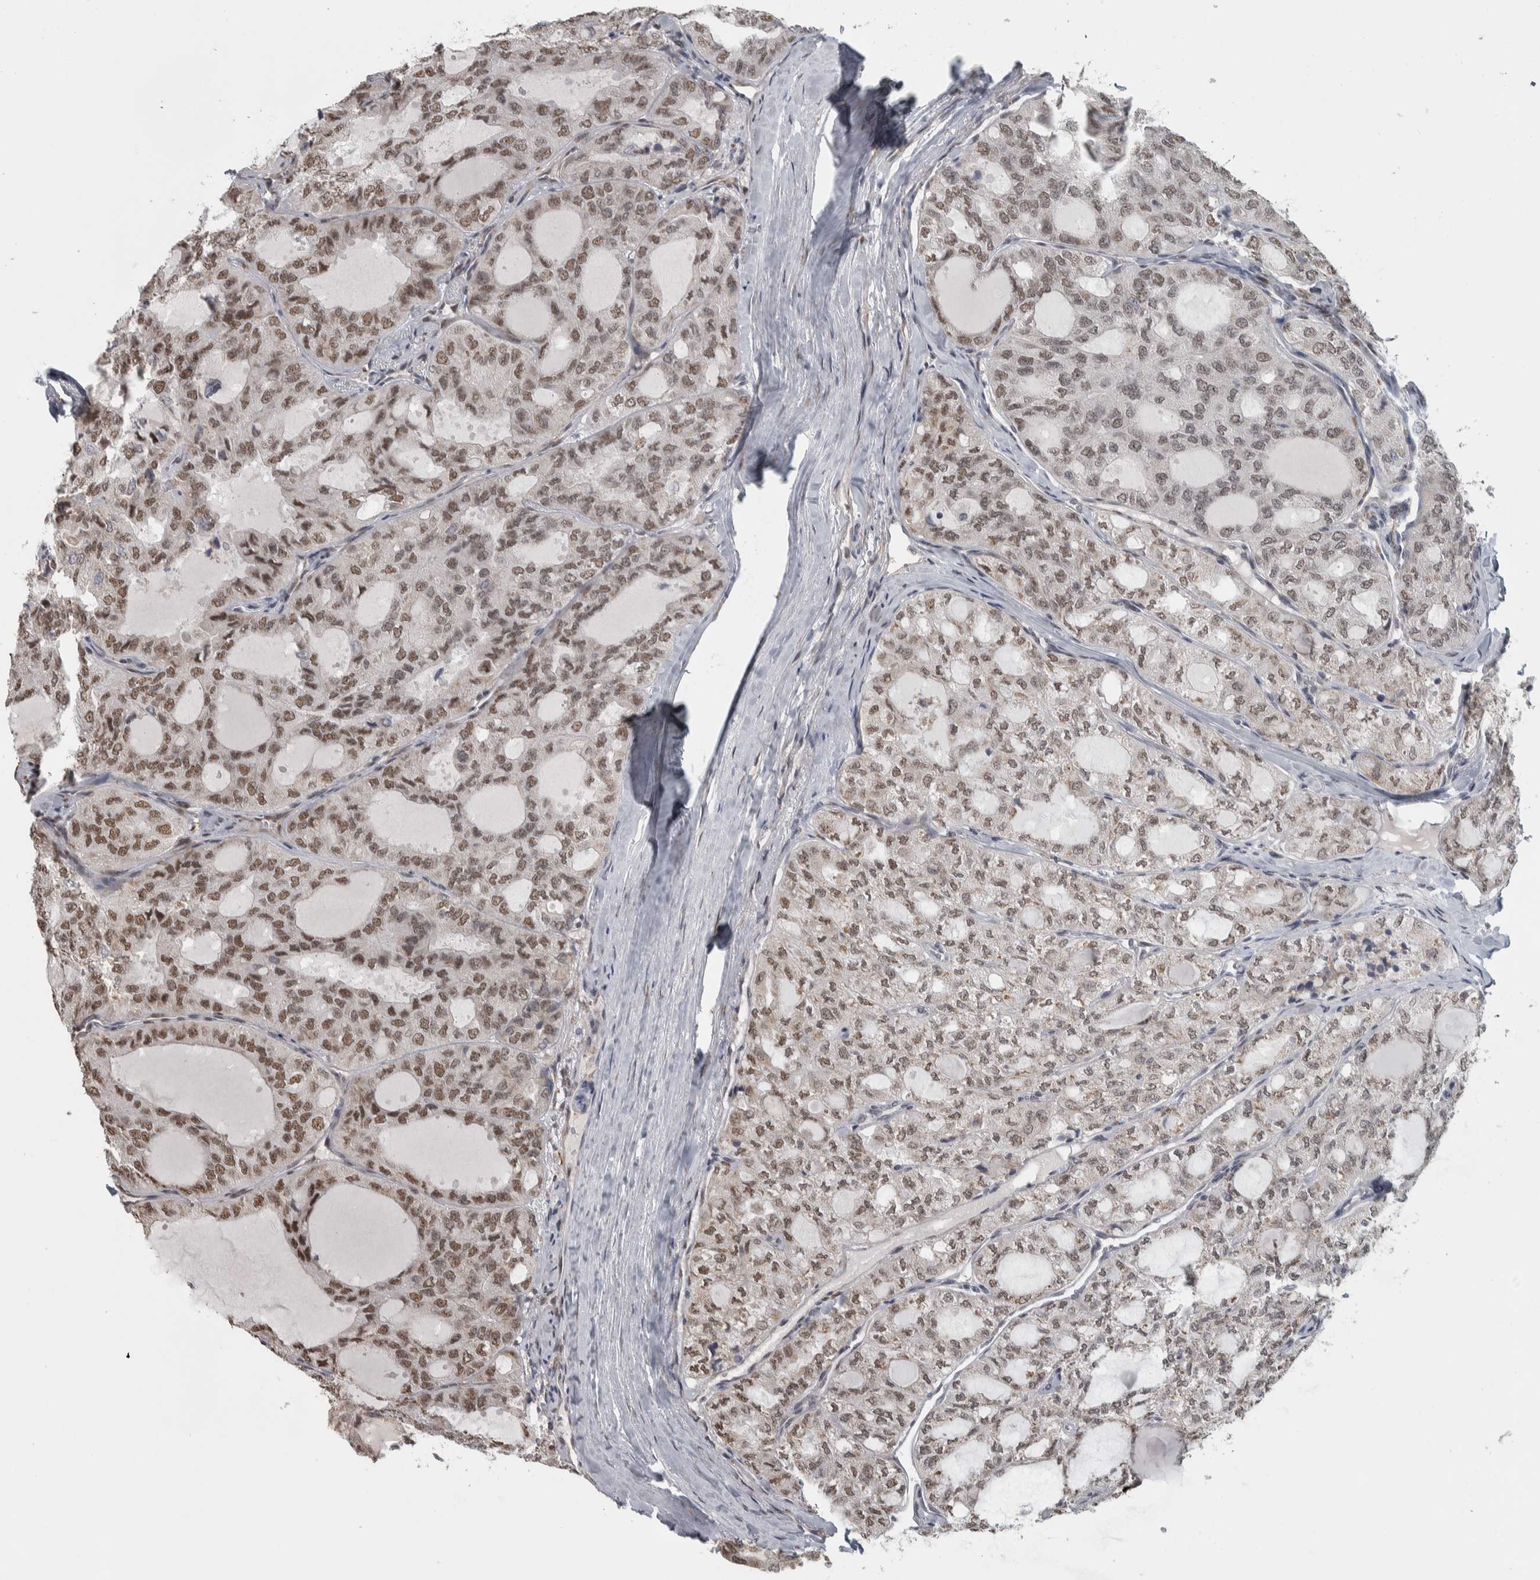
{"staining": {"intensity": "moderate", "quantity": ">75%", "location": "nuclear"}, "tissue": "thyroid cancer", "cell_type": "Tumor cells", "image_type": "cancer", "snomed": [{"axis": "morphology", "description": "Follicular adenoma carcinoma, NOS"}, {"axis": "topography", "description": "Thyroid gland"}], "caption": "This histopathology image exhibits IHC staining of thyroid follicular adenoma carcinoma, with medium moderate nuclear staining in about >75% of tumor cells.", "gene": "DDX42", "patient": {"sex": "male", "age": 75}}